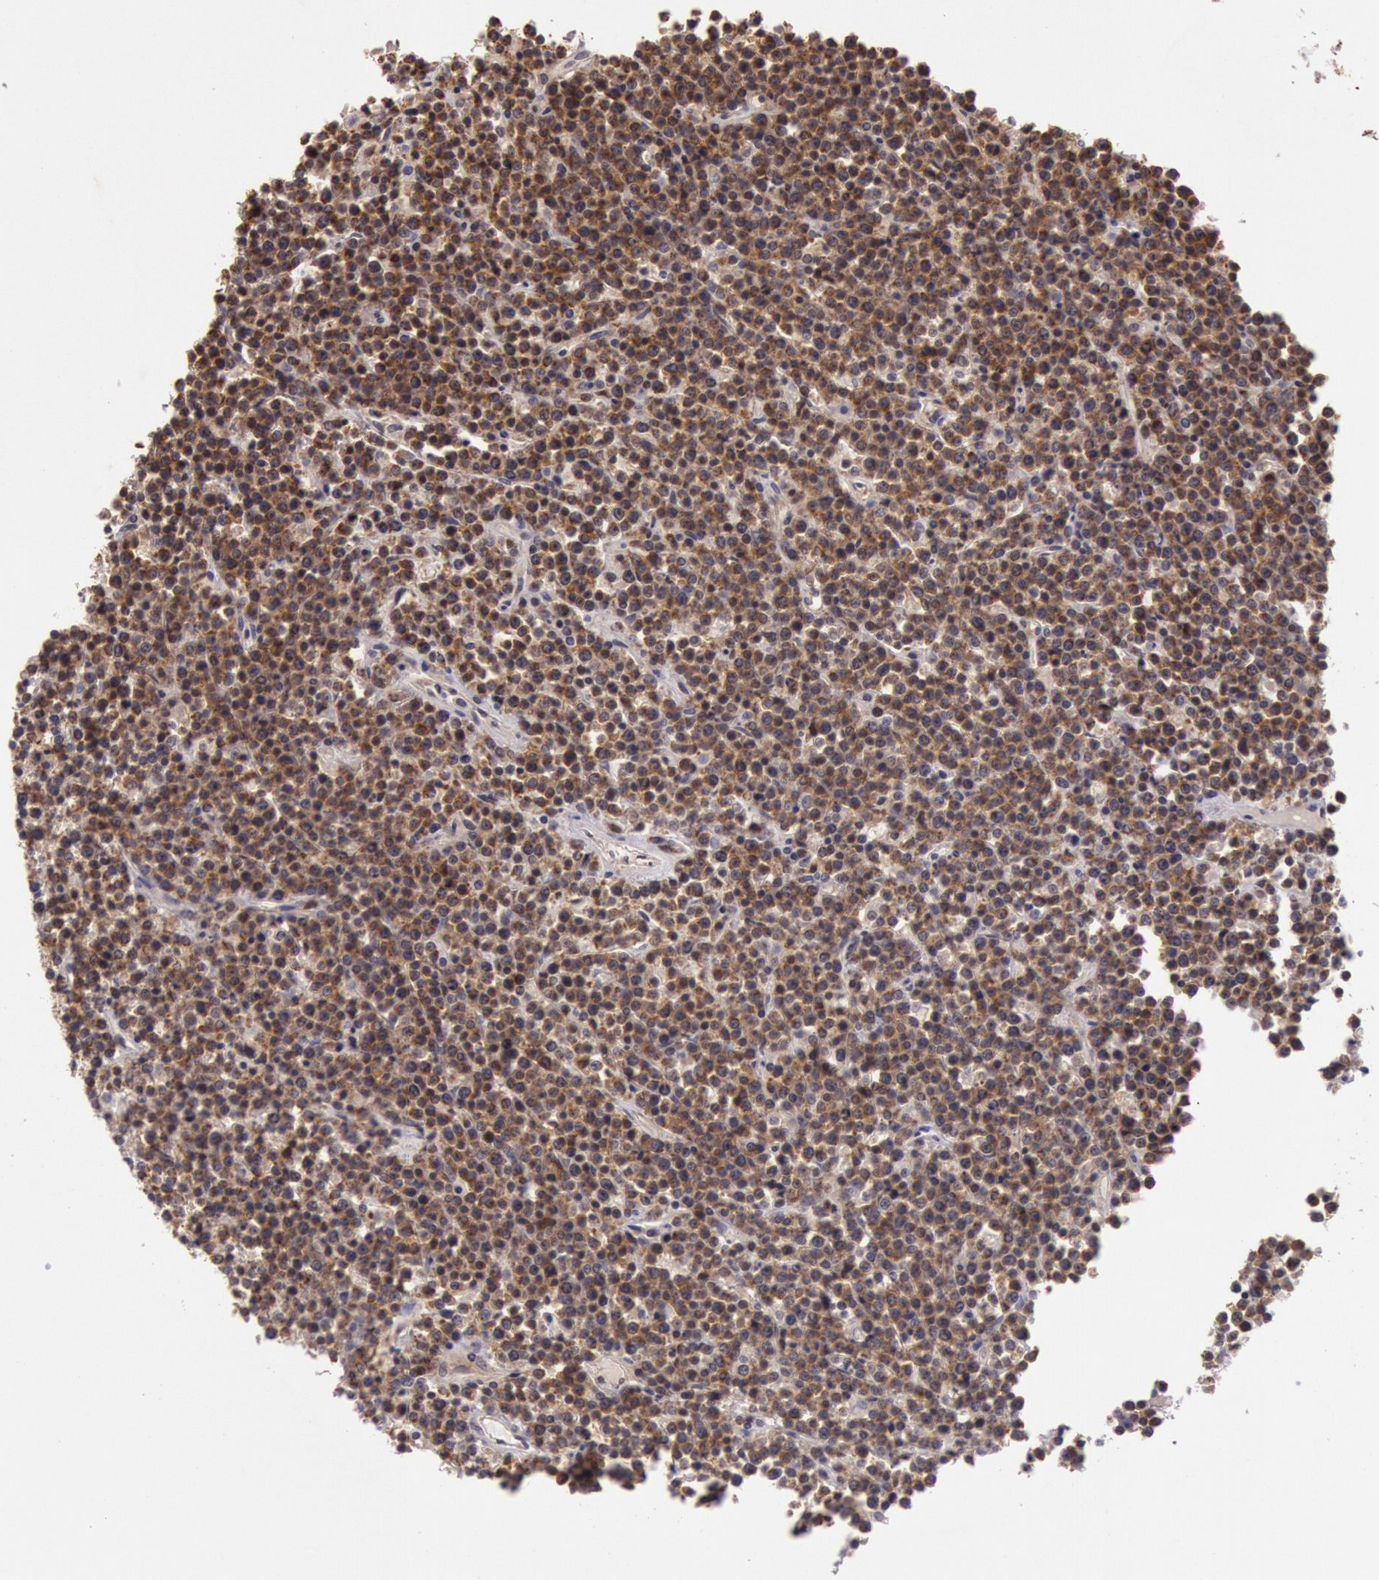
{"staining": {"intensity": "strong", "quantity": ">75%", "location": "cytoplasmic/membranous"}, "tissue": "lymphoma", "cell_type": "Tumor cells", "image_type": "cancer", "snomed": [{"axis": "morphology", "description": "Malignant lymphoma, non-Hodgkin's type, High grade"}, {"axis": "topography", "description": "Ovary"}], "caption": "Malignant lymphoma, non-Hodgkin's type (high-grade) tissue displays strong cytoplasmic/membranous staining in approximately >75% of tumor cells, visualized by immunohistochemistry.", "gene": "CDK16", "patient": {"sex": "female", "age": 56}}